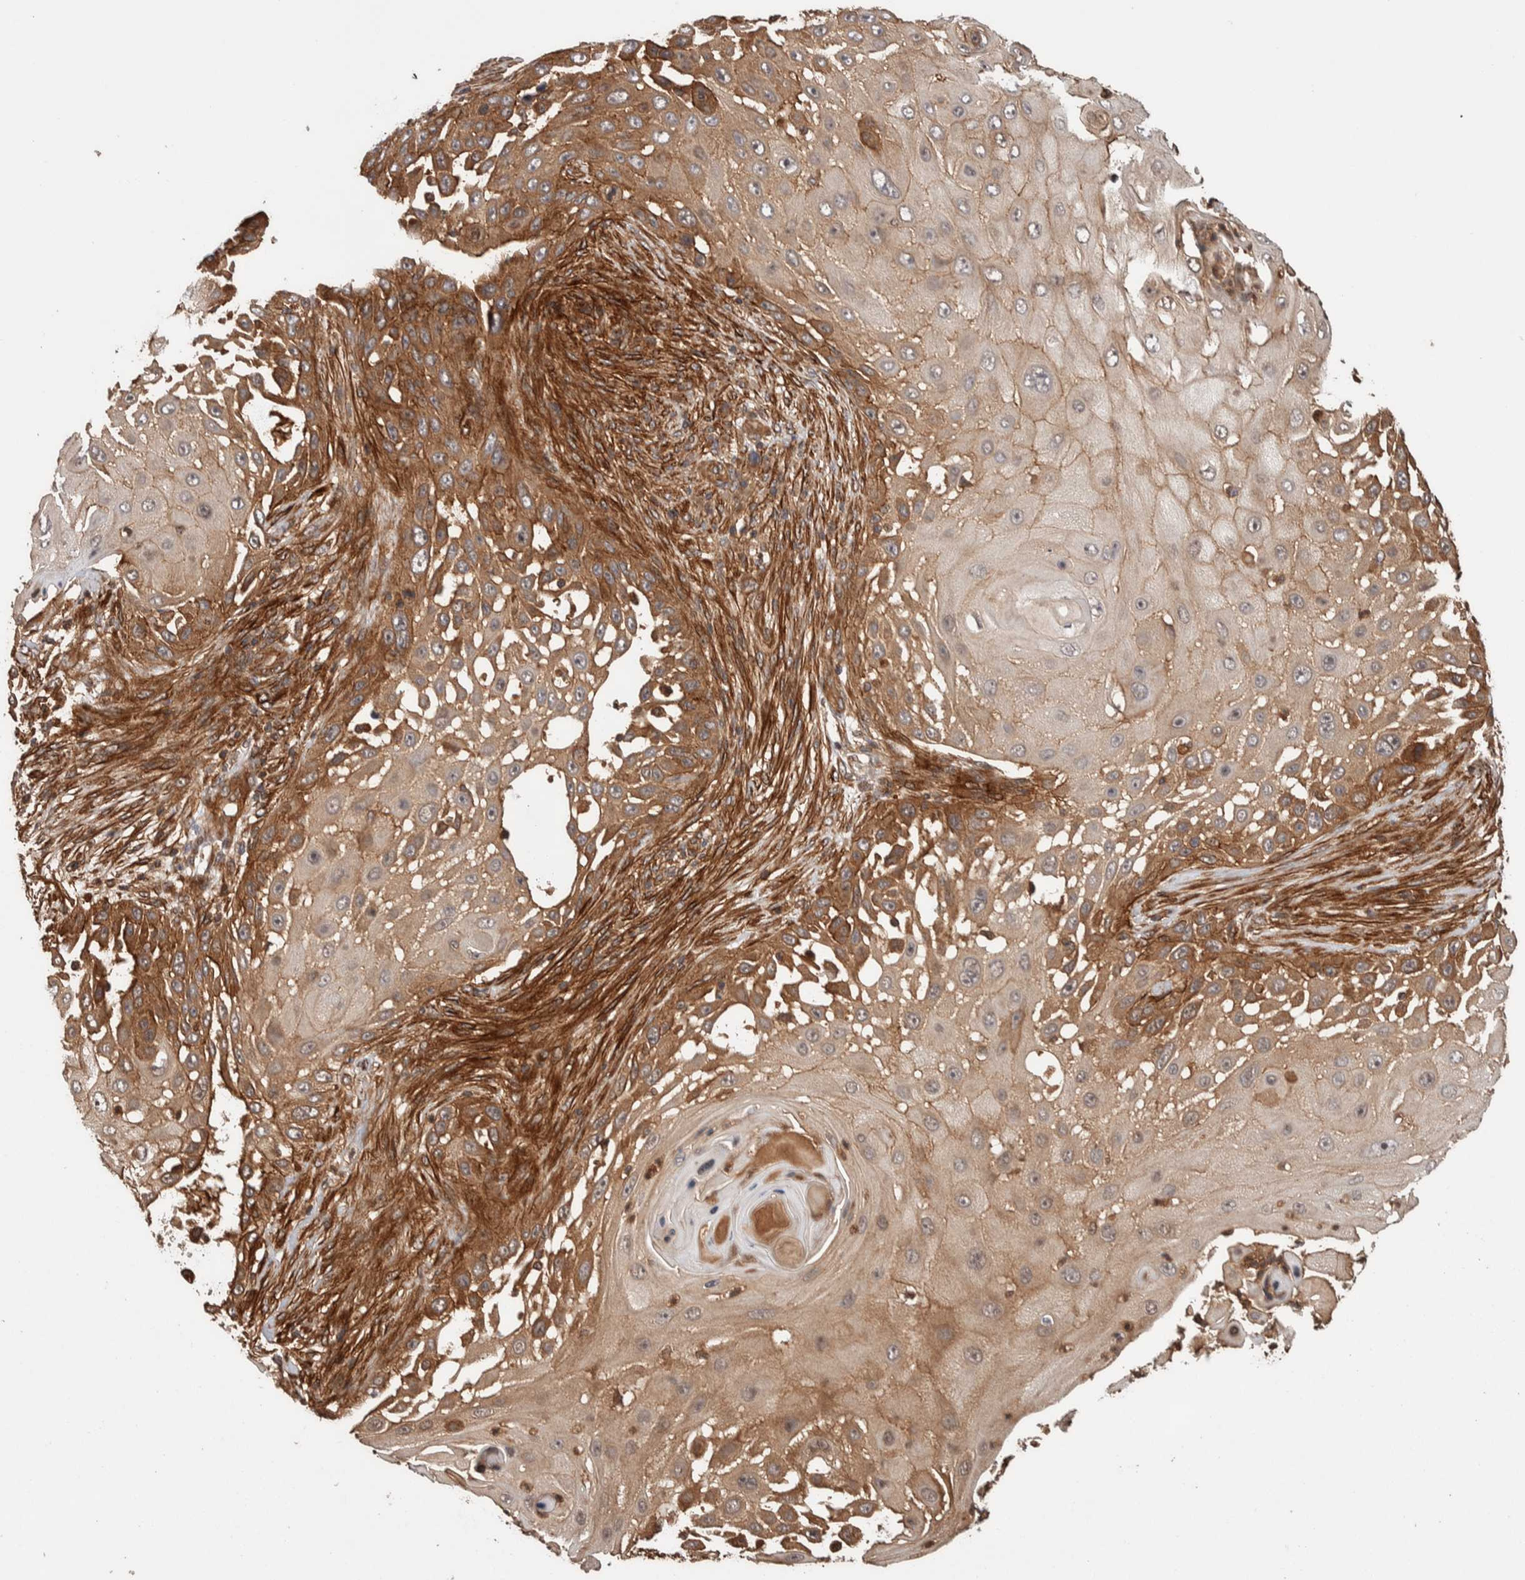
{"staining": {"intensity": "moderate", "quantity": ">75%", "location": "cytoplasmic/membranous"}, "tissue": "skin cancer", "cell_type": "Tumor cells", "image_type": "cancer", "snomed": [{"axis": "morphology", "description": "Squamous cell carcinoma, NOS"}, {"axis": "topography", "description": "Skin"}], "caption": "Immunohistochemistry (IHC) photomicrograph of human skin cancer stained for a protein (brown), which exhibits medium levels of moderate cytoplasmic/membranous expression in about >75% of tumor cells.", "gene": "SYNRG", "patient": {"sex": "female", "age": 44}}